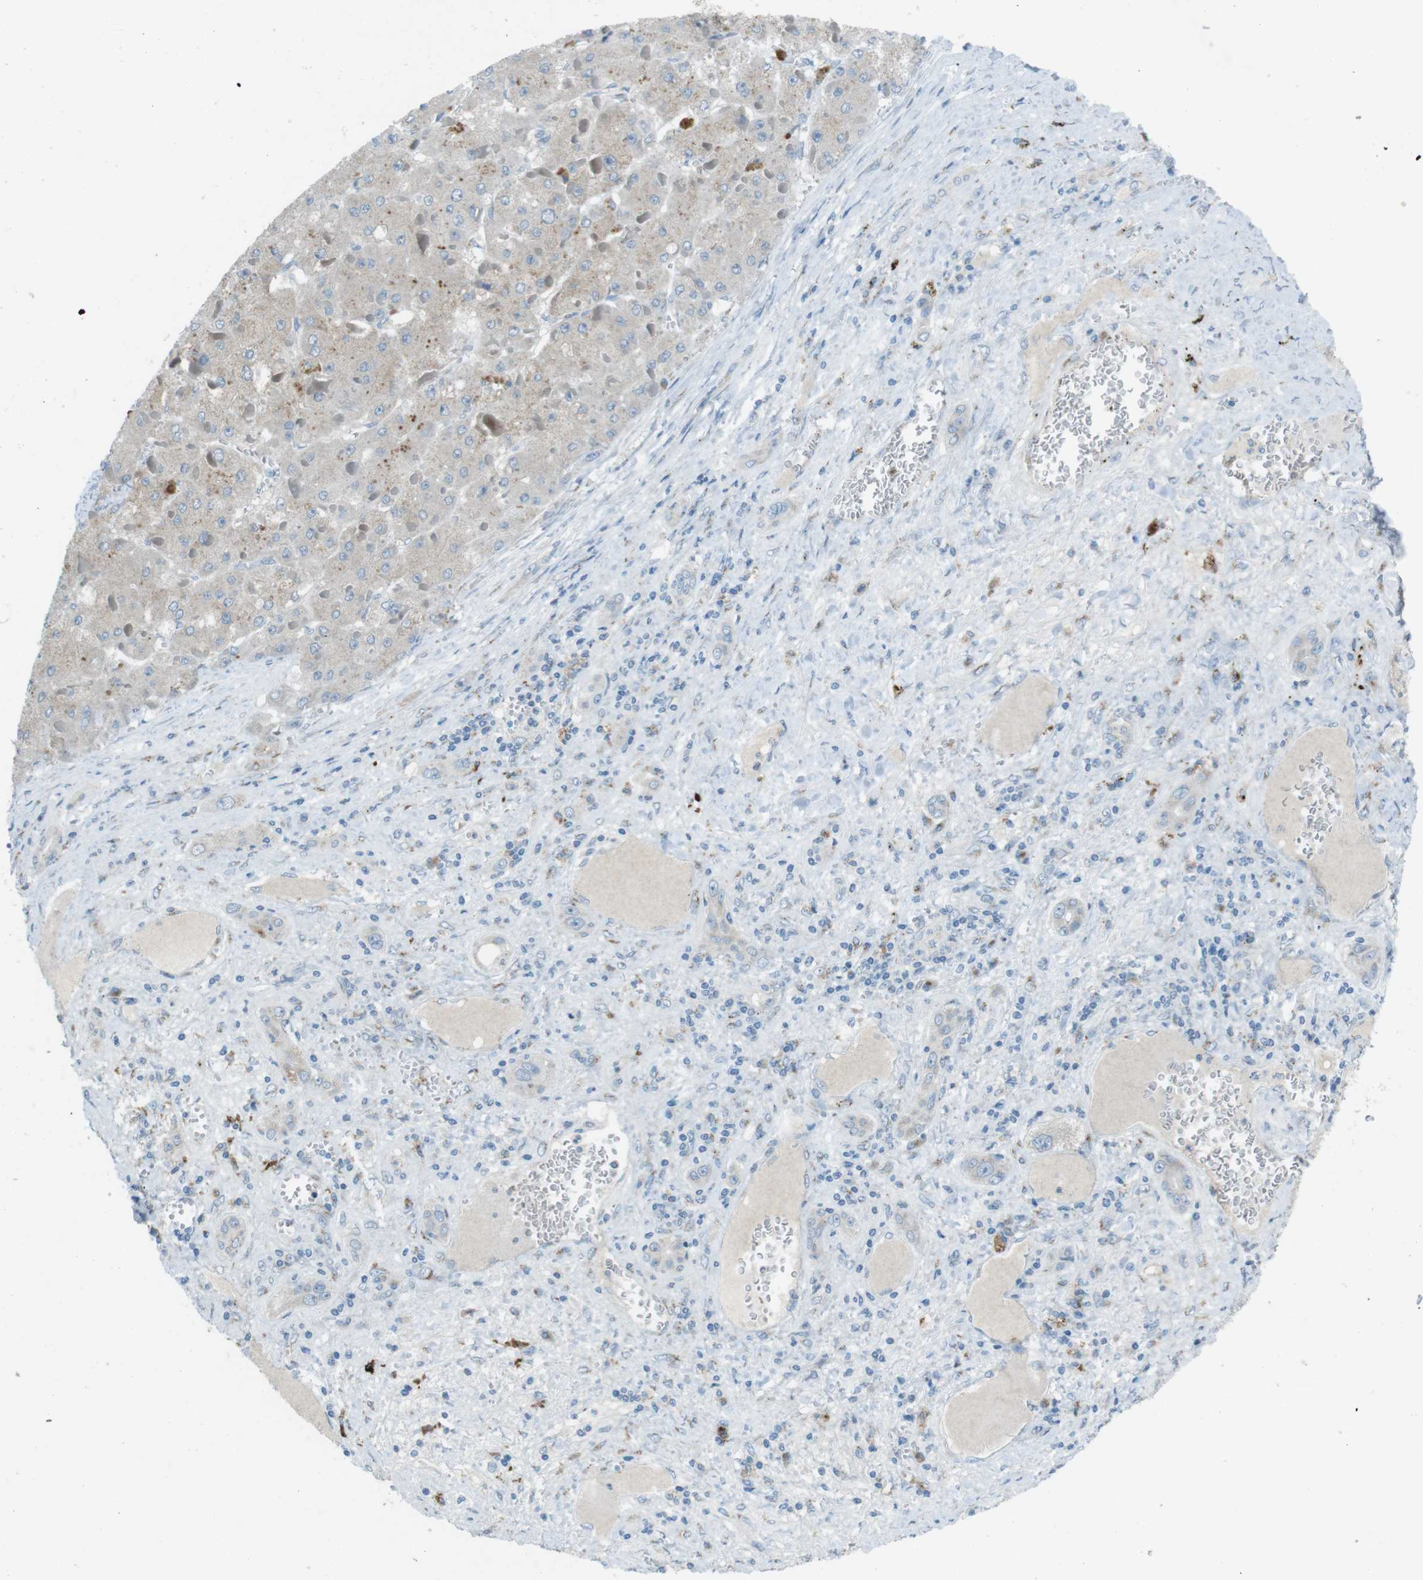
{"staining": {"intensity": "moderate", "quantity": "<25%", "location": "cytoplasmic/membranous"}, "tissue": "liver cancer", "cell_type": "Tumor cells", "image_type": "cancer", "snomed": [{"axis": "morphology", "description": "Carcinoma, Hepatocellular, NOS"}, {"axis": "topography", "description": "Liver"}], "caption": "Protein staining by IHC demonstrates moderate cytoplasmic/membranous staining in approximately <25% of tumor cells in hepatocellular carcinoma (liver). (brown staining indicates protein expression, while blue staining denotes nuclei).", "gene": "TXNDC15", "patient": {"sex": "female", "age": 73}}